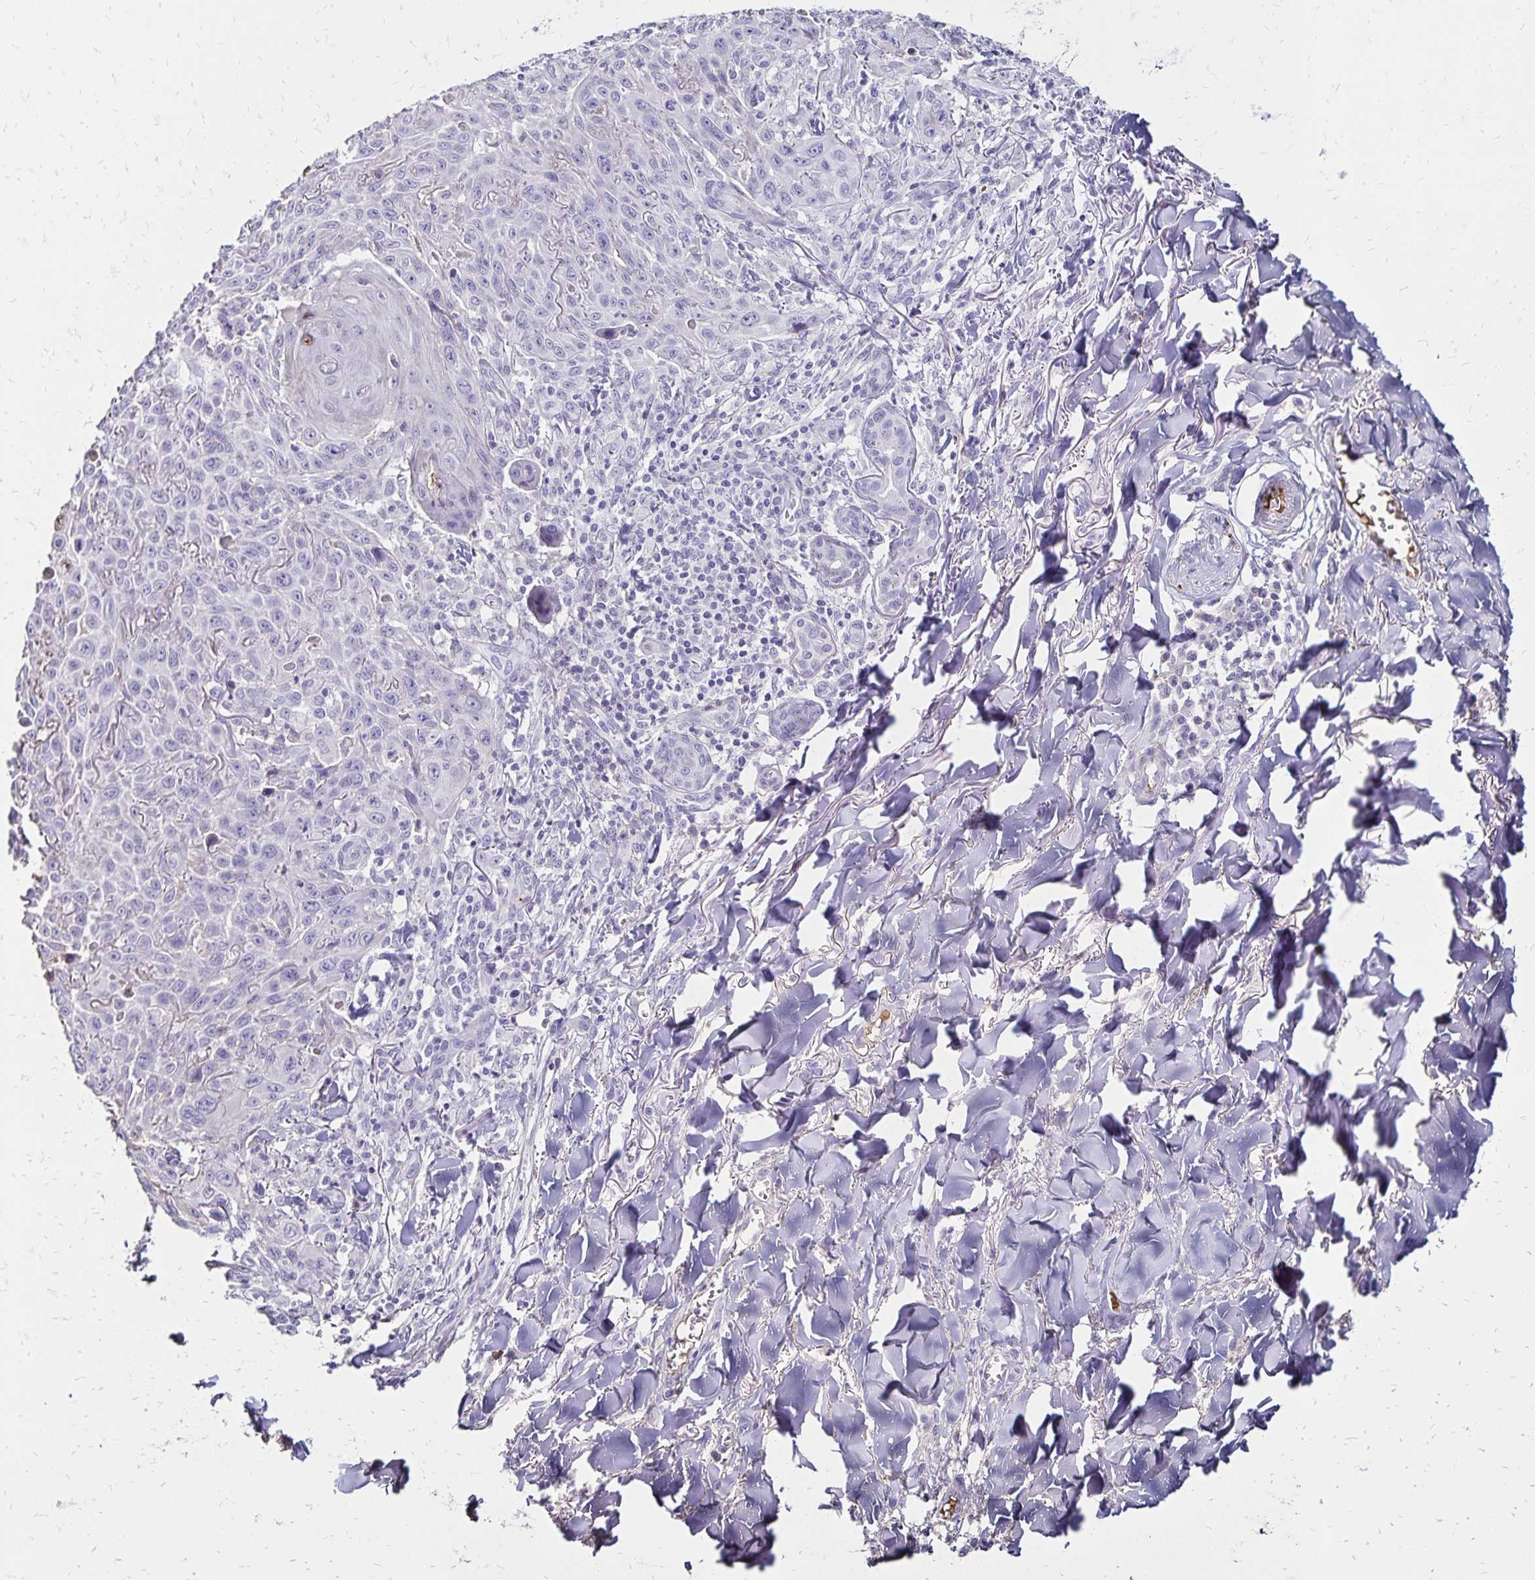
{"staining": {"intensity": "negative", "quantity": "none", "location": "none"}, "tissue": "skin cancer", "cell_type": "Tumor cells", "image_type": "cancer", "snomed": [{"axis": "morphology", "description": "Squamous cell carcinoma, NOS"}, {"axis": "topography", "description": "Skin"}], "caption": "Immunohistochemistry (IHC) histopathology image of skin cancer (squamous cell carcinoma) stained for a protein (brown), which shows no staining in tumor cells.", "gene": "KISS1", "patient": {"sex": "male", "age": 75}}